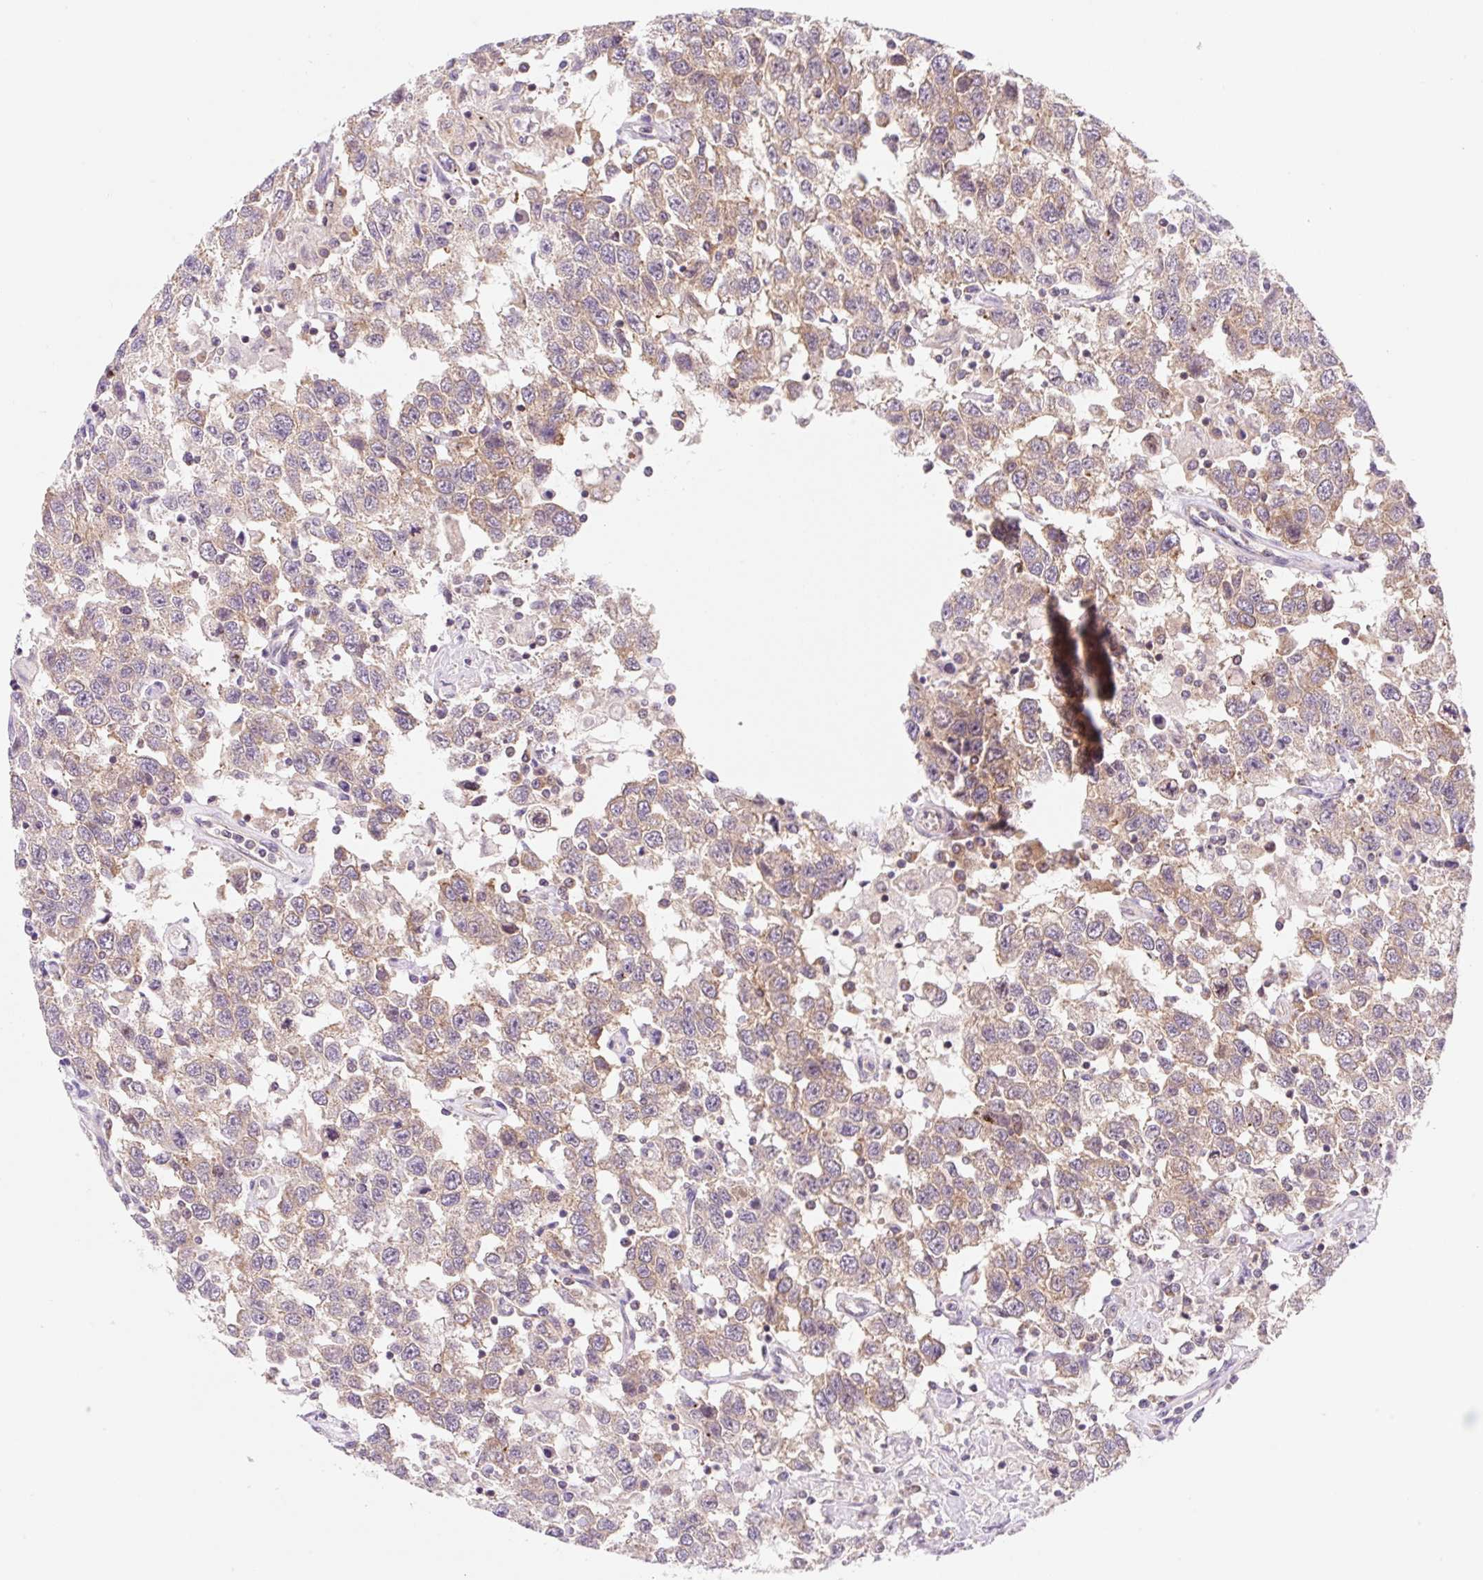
{"staining": {"intensity": "moderate", "quantity": ">75%", "location": "cytoplasmic/membranous"}, "tissue": "testis cancer", "cell_type": "Tumor cells", "image_type": "cancer", "snomed": [{"axis": "morphology", "description": "Seminoma, NOS"}, {"axis": "topography", "description": "Testis"}], "caption": "Tumor cells exhibit medium levels of moderate cytoplasmic/membranous expression in approximately >75% of cells in human seminoma (testis).", "gene": "VPS4A", "patient": {"sex": "male", "age": 41}}